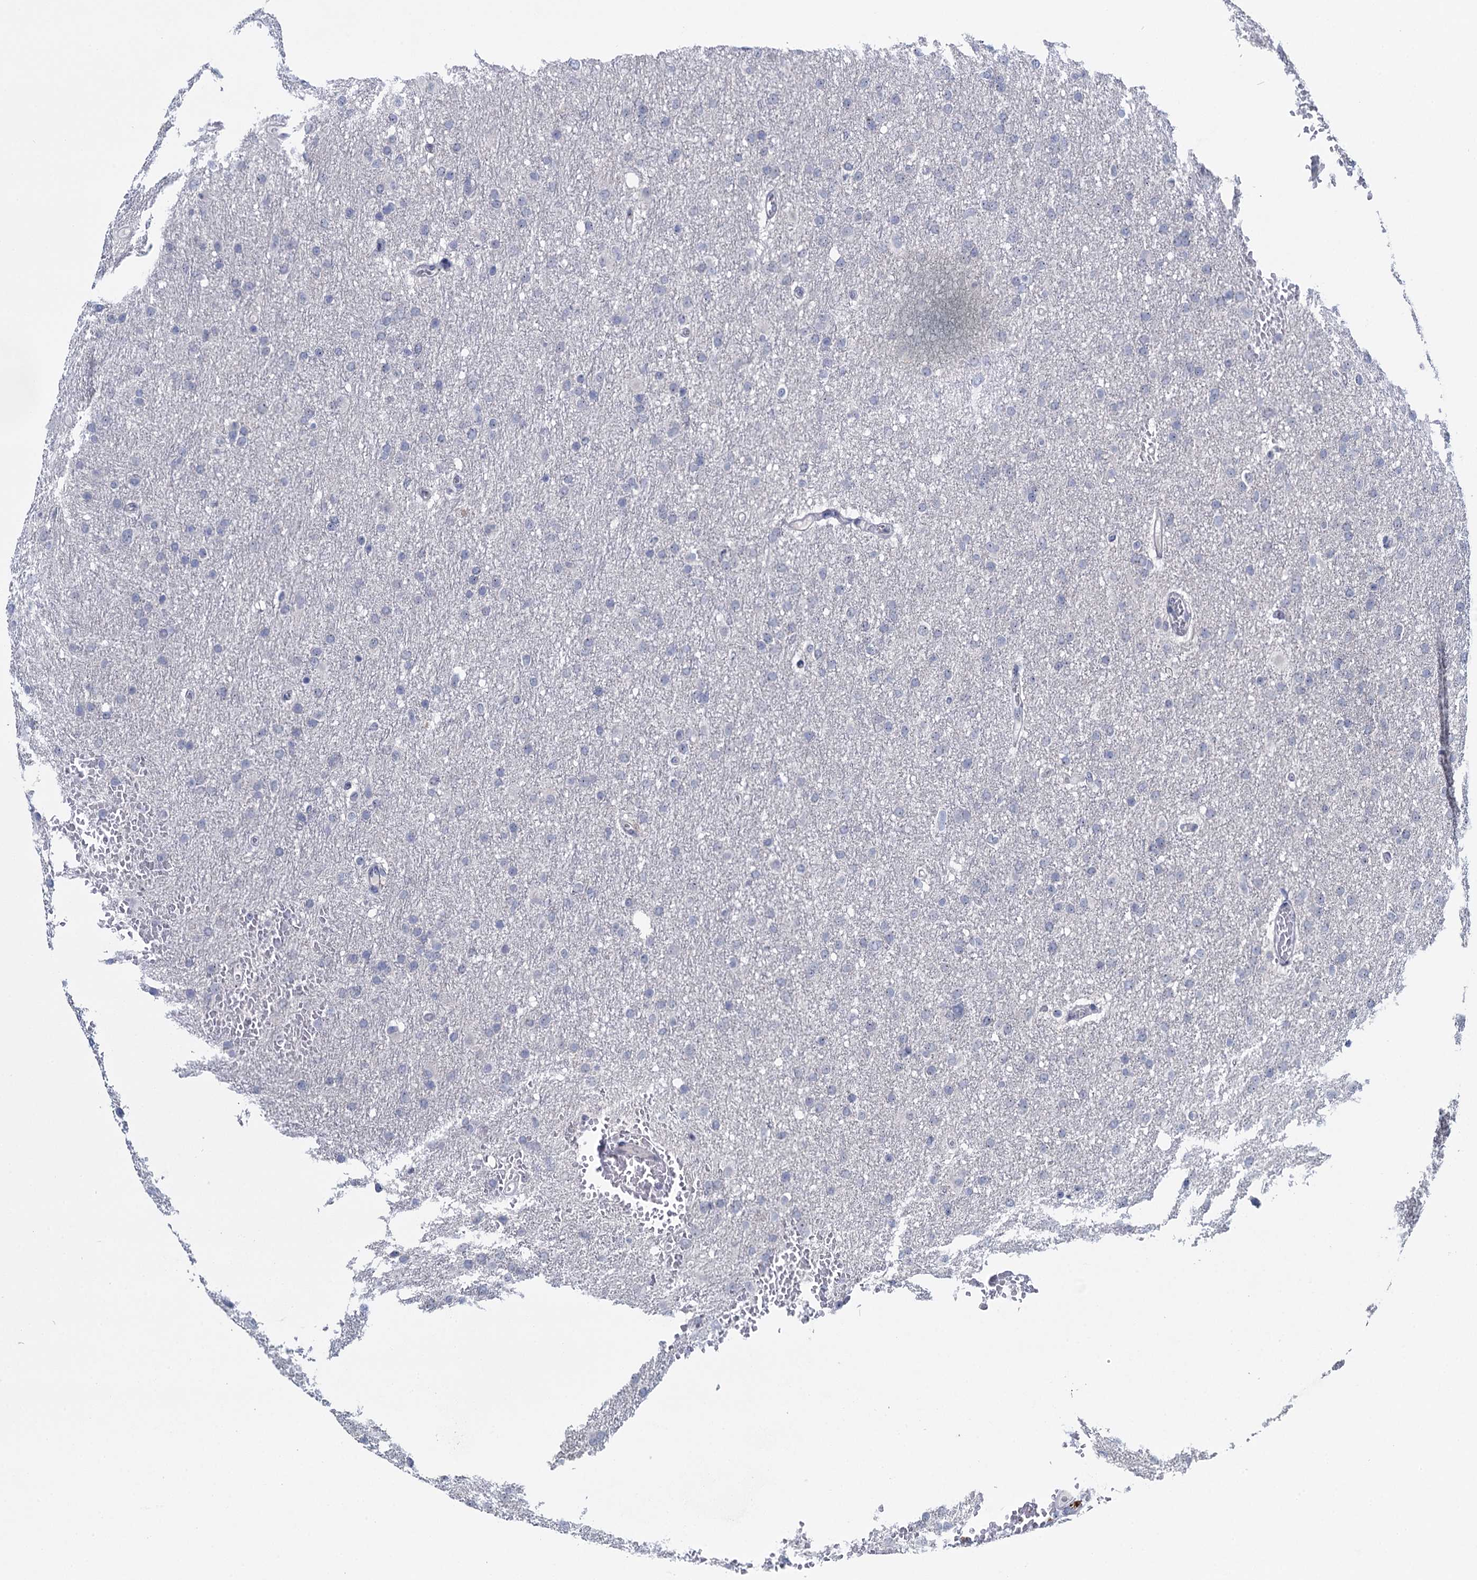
{"staining": {"intensity": "negative", "quantity": "none", "location": "none"}, "tissue": "glioma", "cell_type": "Tumor cells", "image_type": "cancer", "snomed": [{"axis": "morphology", "description": "Glioma, malignant, High grade"}, {"axis": "topography", "description": "Cerebral cortex"}], "caption": "The histopathology image reveals no staining of tumor cells in malignant glioma (high-grade). (Immunohistochemistry, brightfield microscopy, high magnification).", "gene": "SFN", "patient": {"sex": "female", "age": 36}}